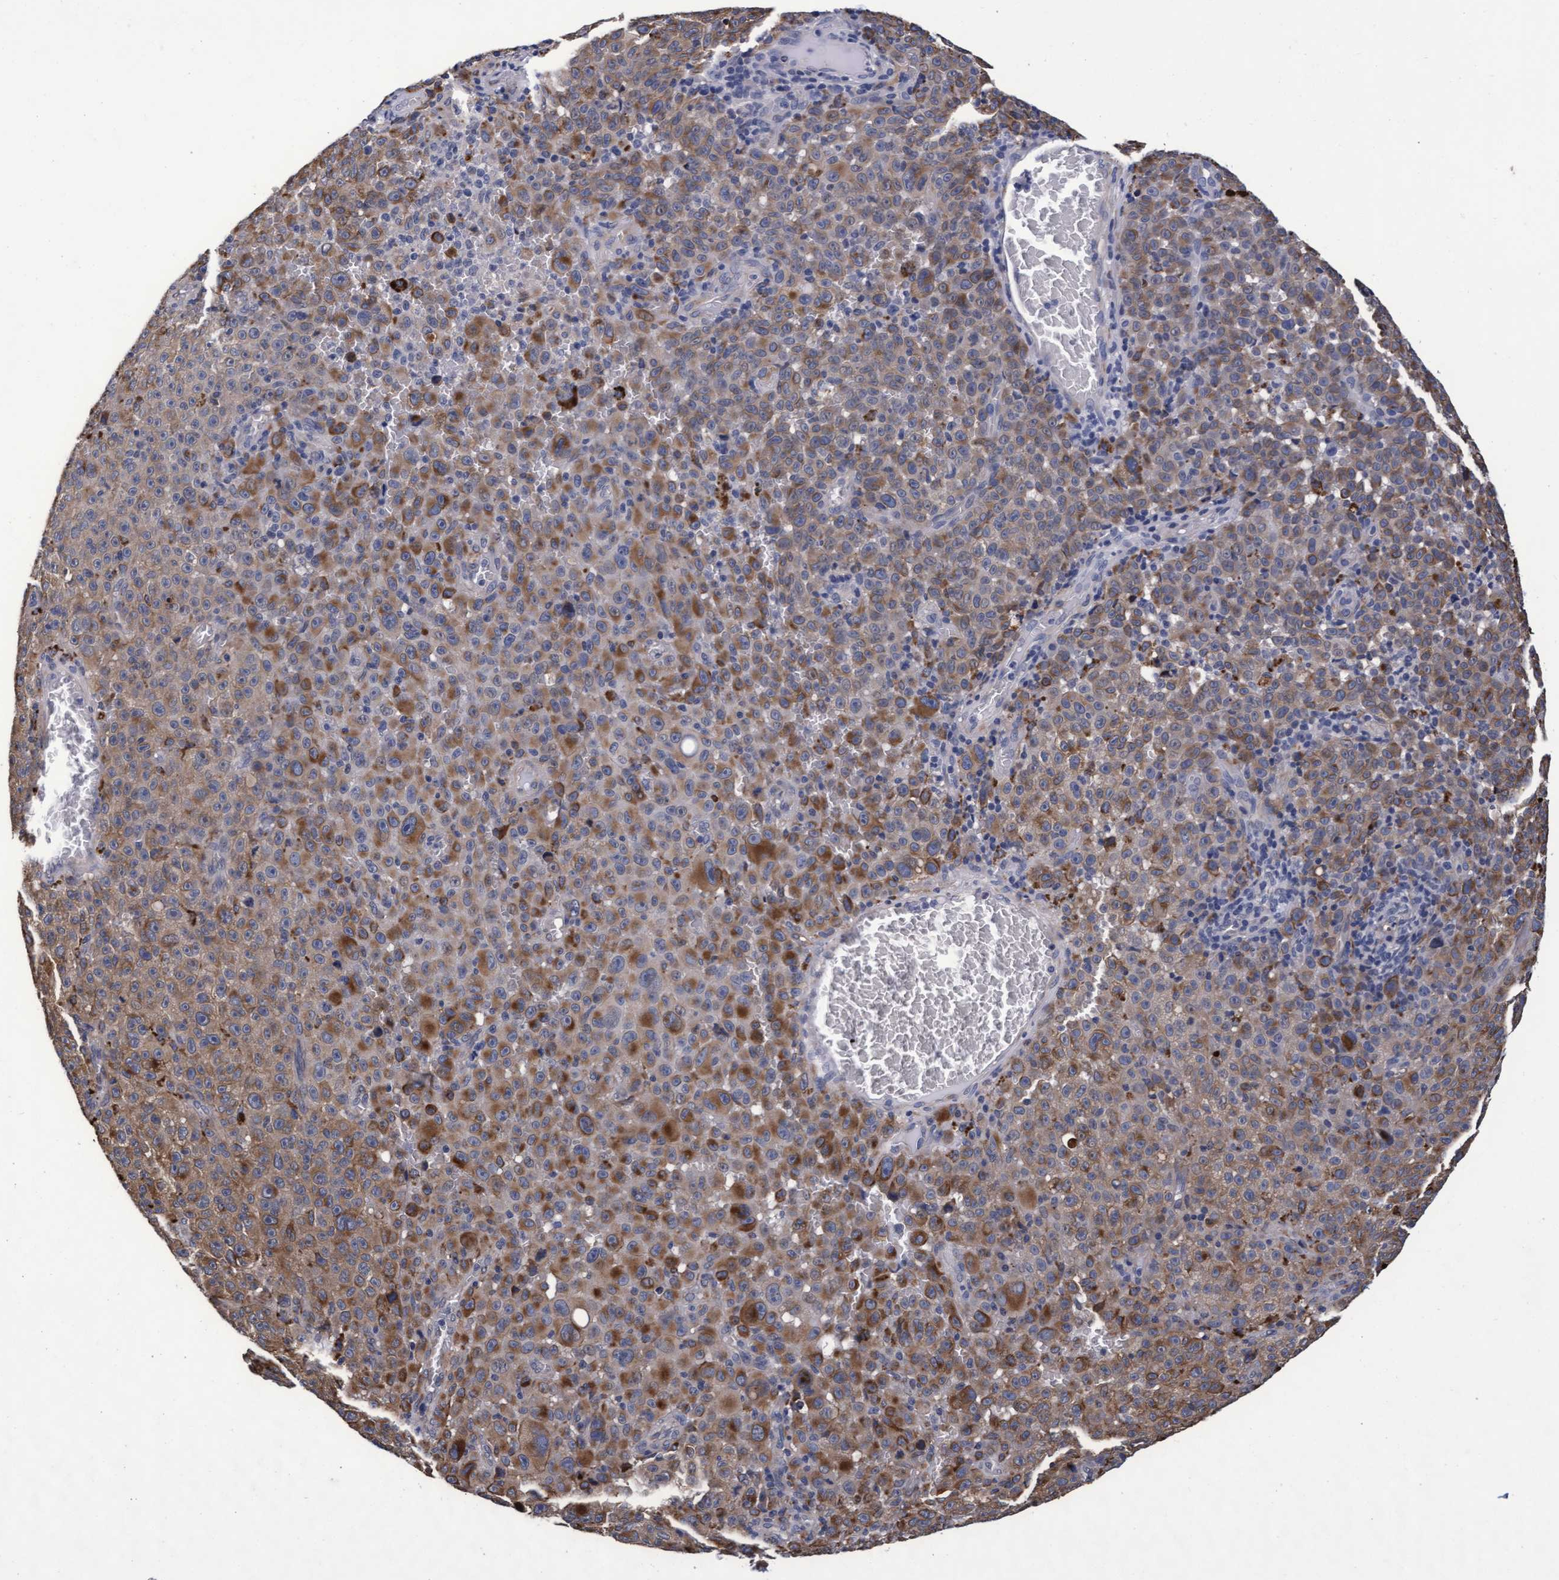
{"staining": {"intensity": "moderate", "quantity": ">75%", "location": "cytoplasmic/membranous"}, "tissue": "melanoma", "cell_type": "Tumor cells", "image_type": "cancer", "snomed": [{"axis": "morphology", "description": "Malignant melanoma, NOS"}, {"axis": "topography", "description": "Skin"}], "caption": "Immunohistochemical staining of human malignant melanoma shows medium levels of moderate cytoplasmic/membranous protein expression in approximately >75% of tumor cells.", "gene": "CPQ", "patient": {"sex": "female", "age": 82}}